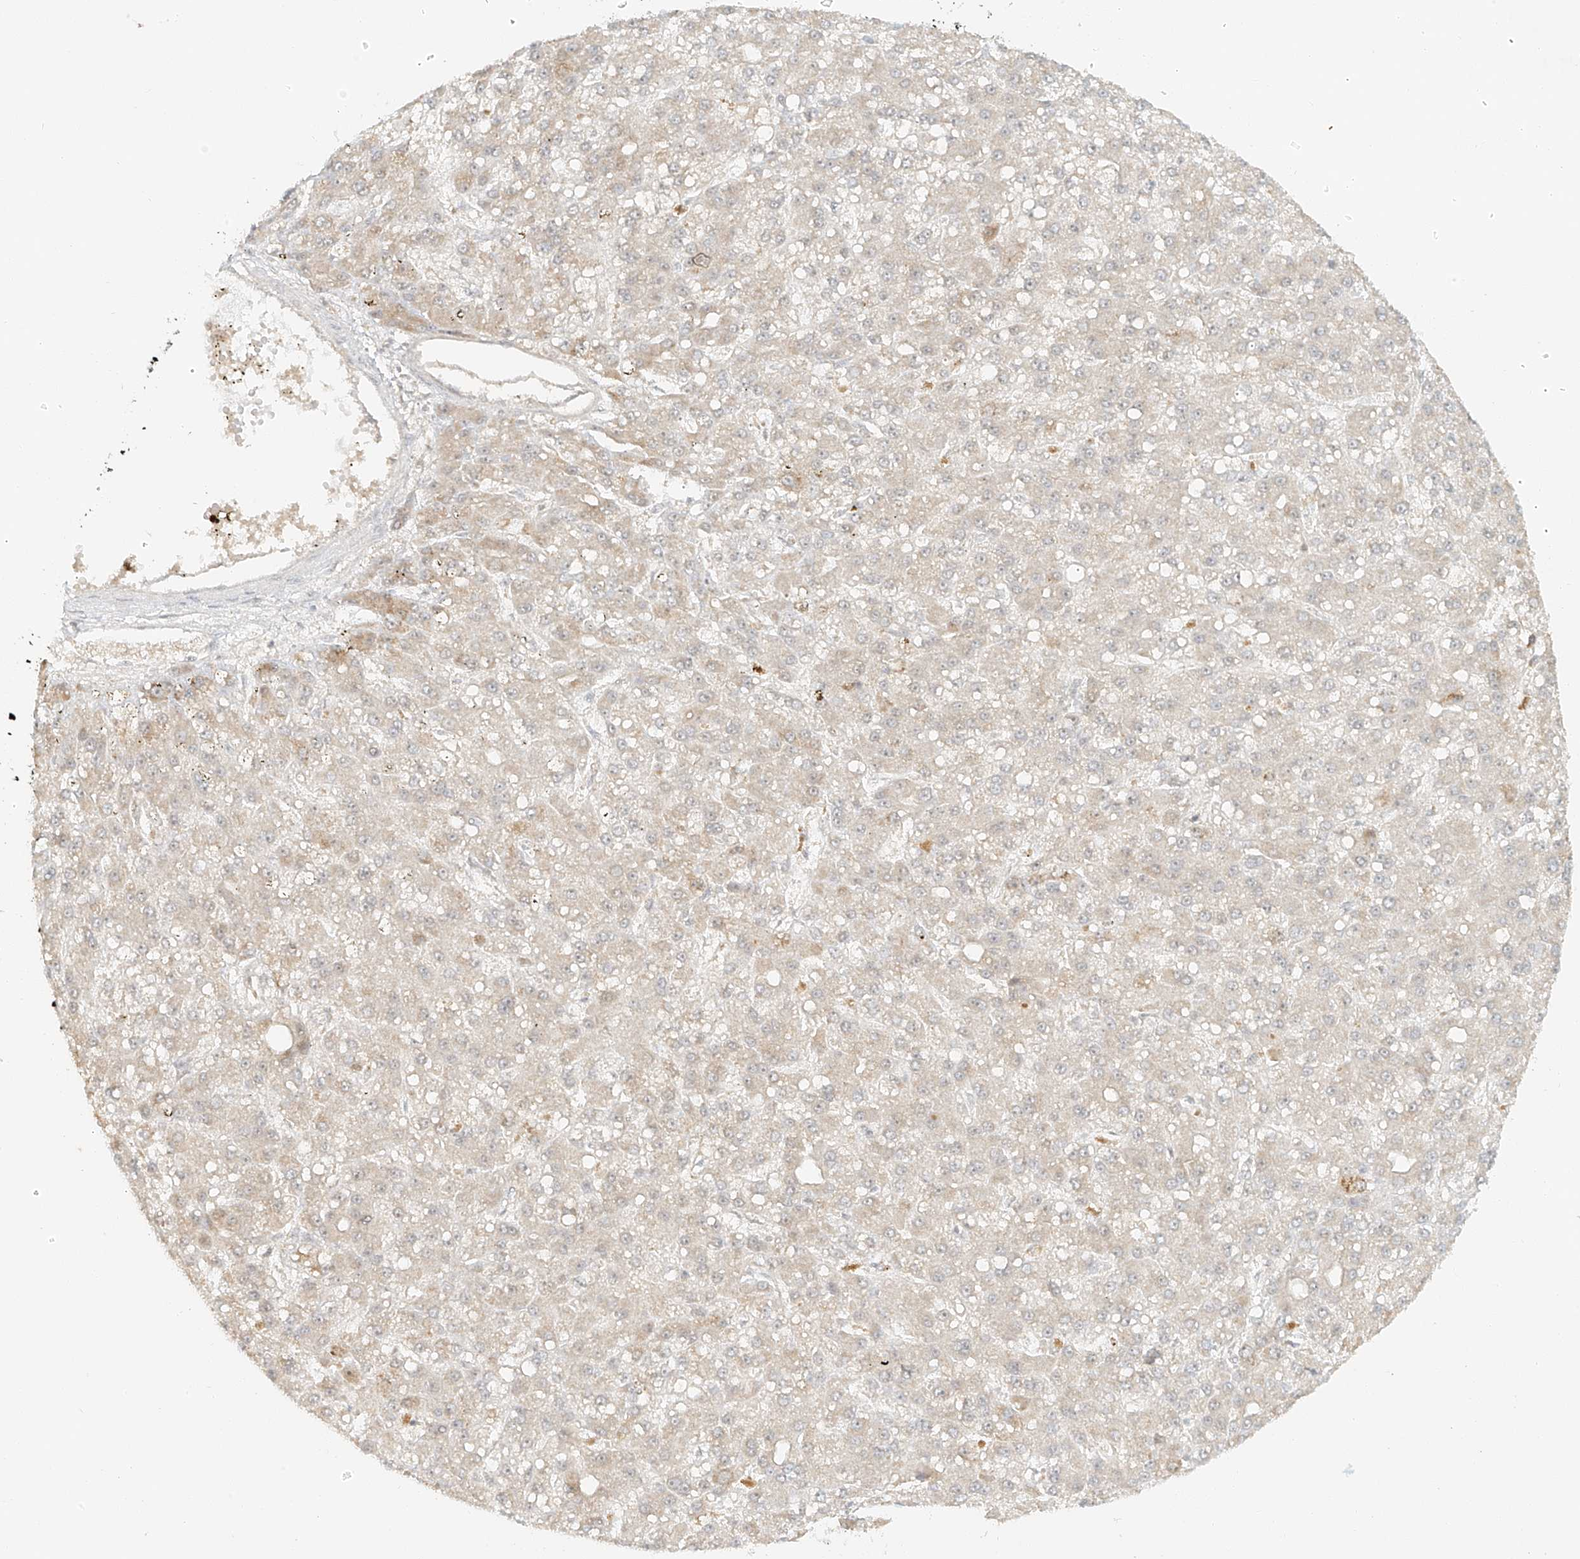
{"staining": {"intensity": "negative", "quantity": "none", "location": "none"}, "tissue": "liver cancer", "cell_type": "Tumor cells", "image_type": "cancer", "snomed": [{"axis": "morphology", "description": "Carcinoma, Hepatocellular, NOS"}, {"axis": "topography", "description": "Liver"}], "caption": "High power microscopy histopathology image of an immunohistochemistry (IHC) image of hepatocellular carcinoma (liver), revealing no significant expression in tumor cells.", "gene": "MIPEP", "patient": {"sex": "male", "age": 67}}